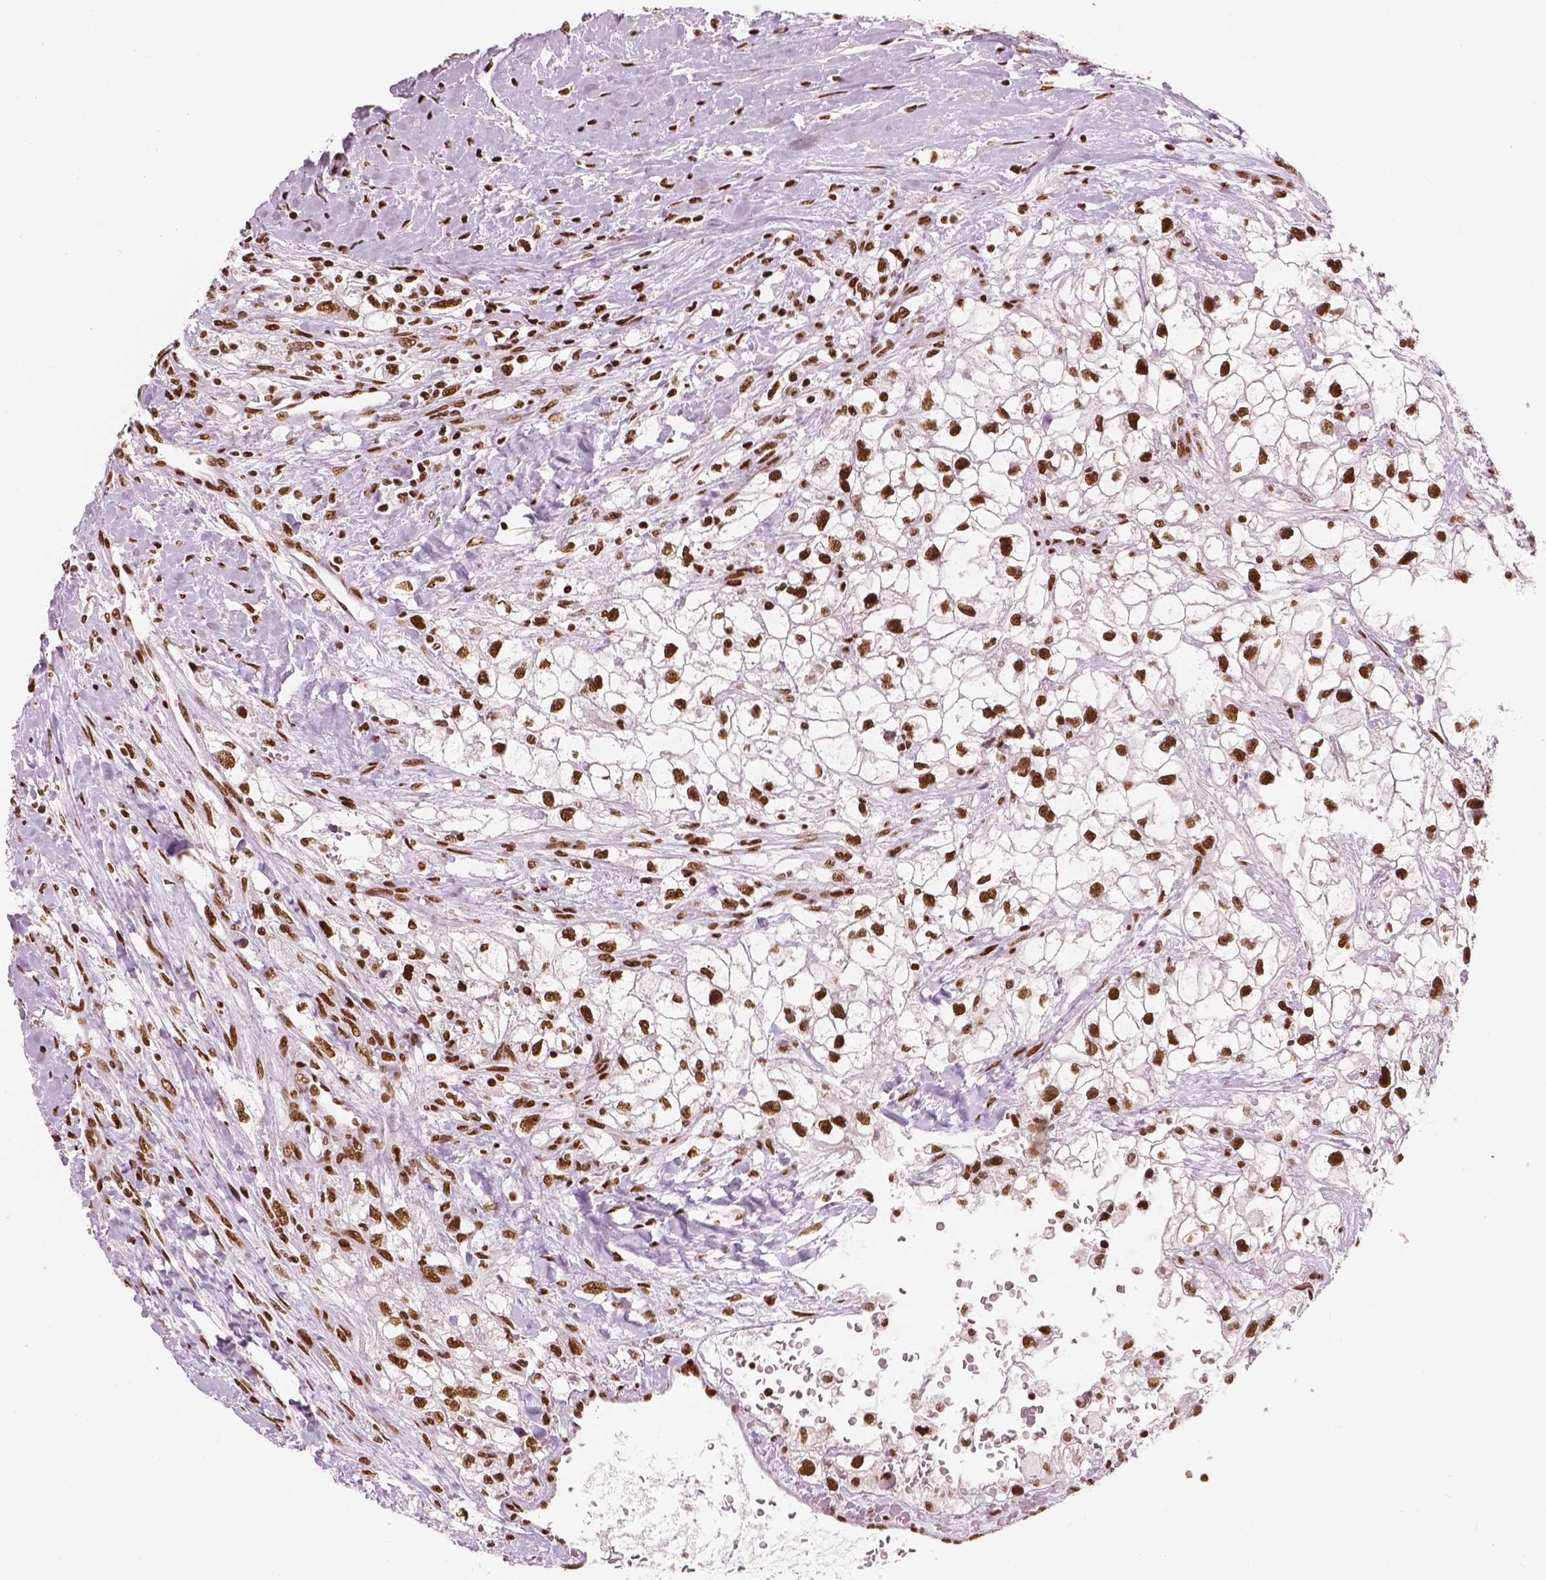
{"staining": {"intensity": "strong", "quantity": ">75%", "location": "nuclear"}, "tissue": "renal cancer", "cell_type": "Tumor cells", "image_type": "cancer", "snomed": [{"axis": "morphology", "description": "Adenocarcinoma, NOS"}, {"axis": "topography", "description": "Kidney"}], "caption": "Renal cancer (adenocarcinoma) stained with DAB IHC reveals high levels of strong nuclear expression in about >75% of tumor cells.", "gene": "BRD4", "patient": {"sex": "male", "age": 59}}